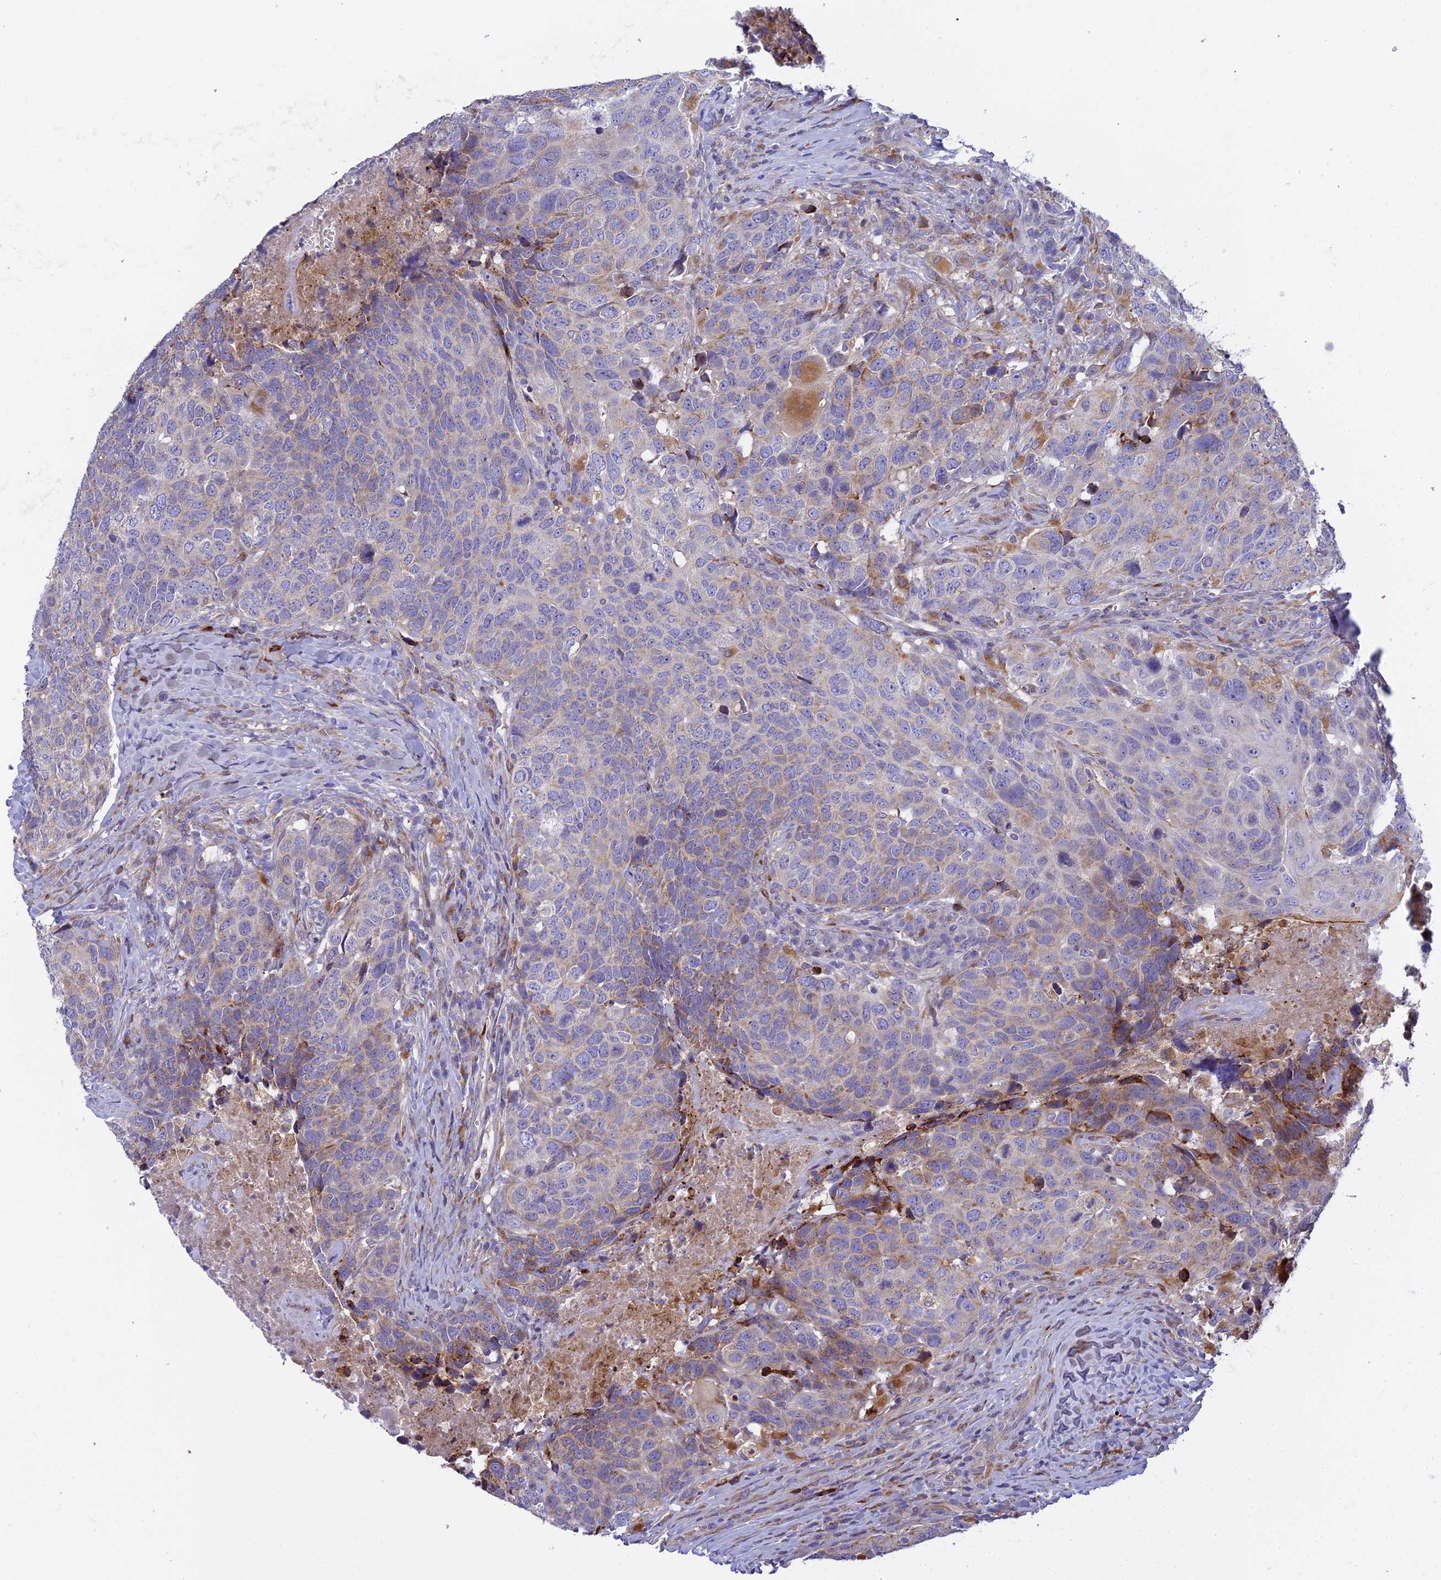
{"staining": {"intensity": "moderate", "quantity": "<25%", "location": "cytoplasmic/membranous"}, "tissue": "head and neck cancer", "cell_type": "Tumor cells", "image_type": "cancer", "snomed": [{"axis": "morphology", "description": "Squamous cell carcinoma, NOS"}, {"axis": "topography", "description": "Head-Neck"}], "caption": "The histopathology image exhibits immunohistochemical staining of head and neck cancer (squamous cell carcinoma). There is moderate cytoplasmic/membranous positivity is identified in about <25% of tumor cells. Using DAB (brown) and hematoxylin (blue) stains, captured at high magnification using brightfield microscopy.", "gene": "CLCN7", "patient": {"sex": "male", "age": 66}}